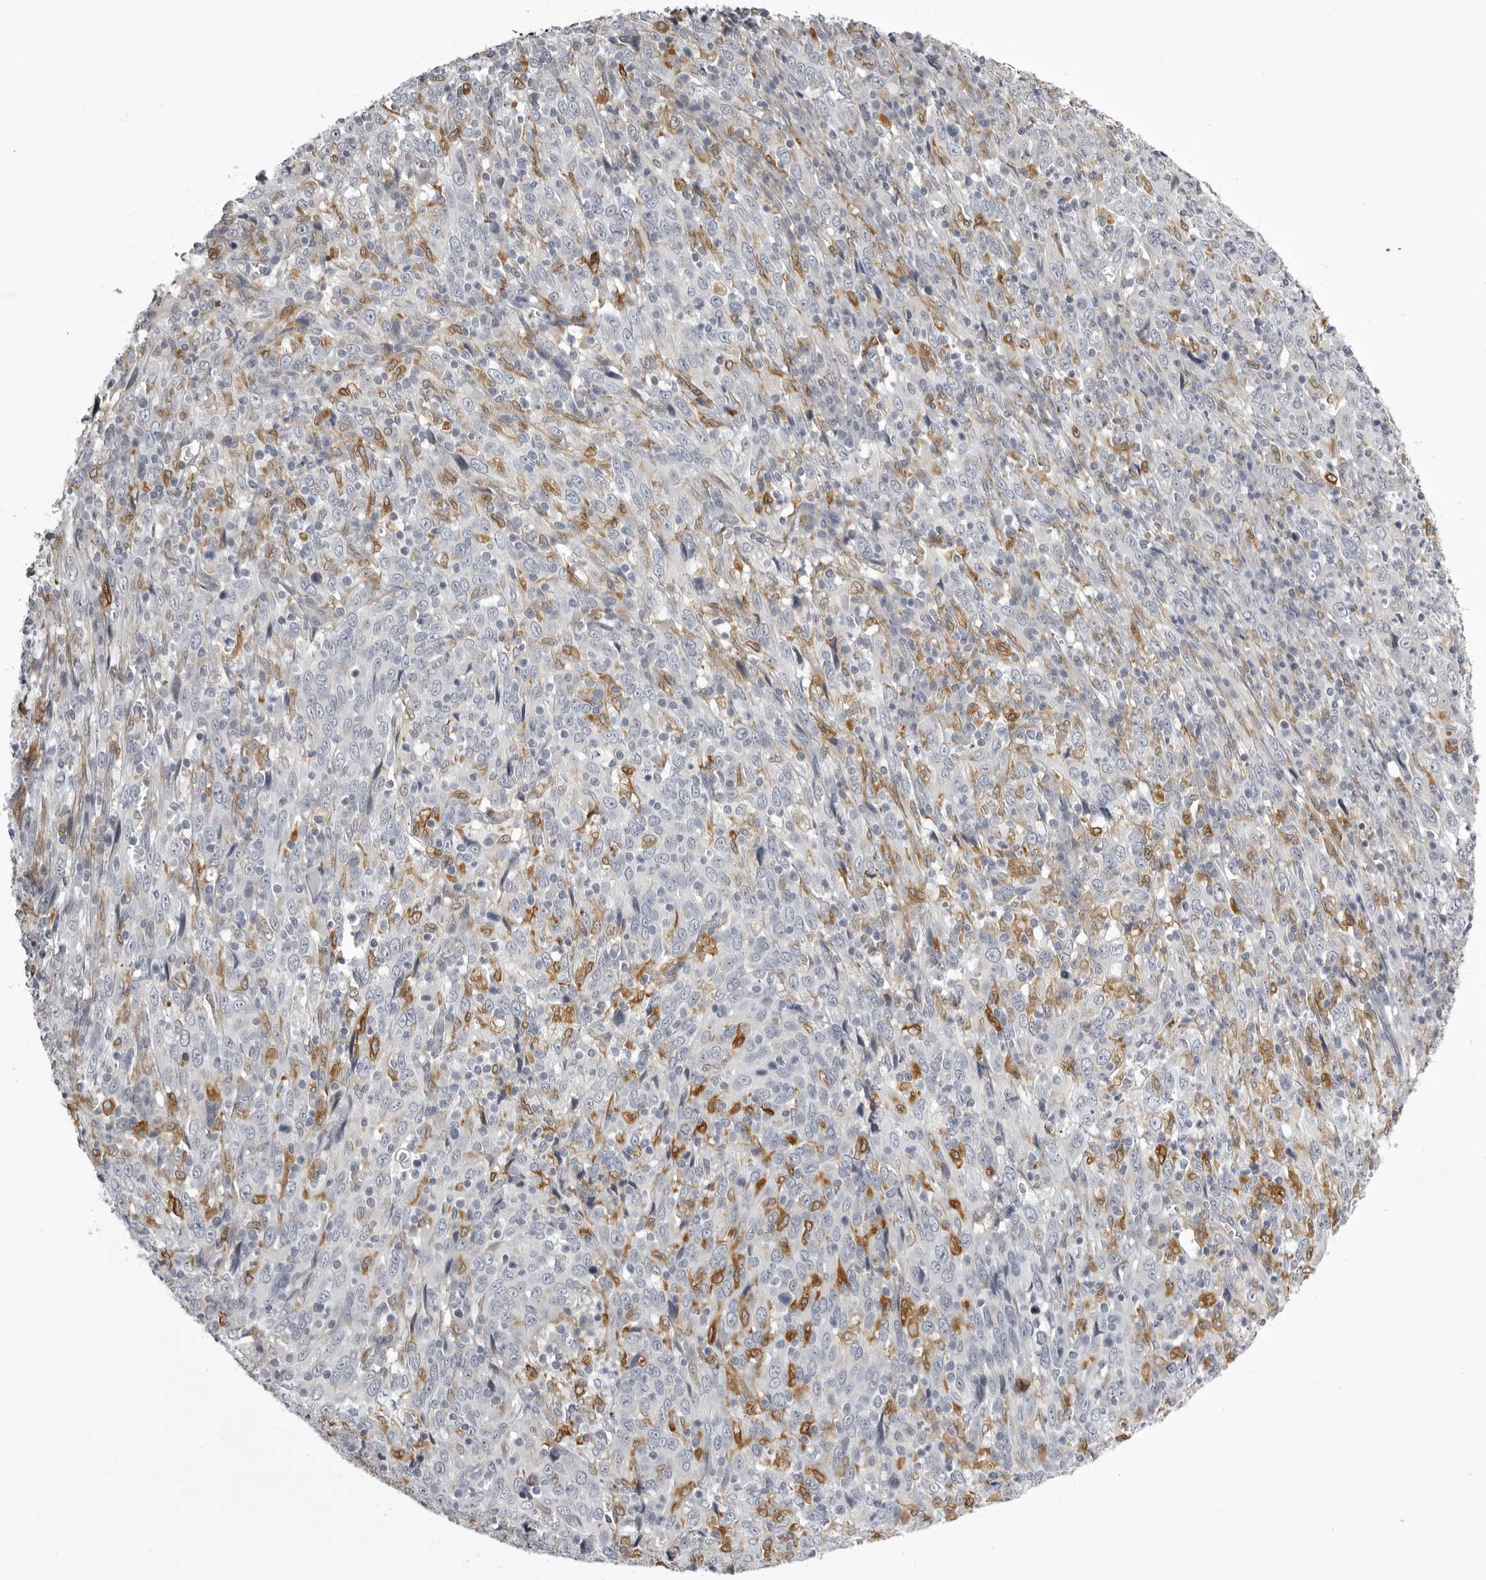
{"staining": {"intensity": "negative", "quantity": "none", "location": "none"}, "tissue": "cervical cancer", "cell_type": "Tumor cells", "image_type": "cancer", "snomed": [{"axis": "morphology", "description": "Squamous cell carcinoma, NOS"}, {"axis": "topography", "description": "Cervix"}], "caption": "Cervical cancer stained for a protein using immunohistochemistry (IHC) demonstrates no expression tumor cells.", "gene": "NCEH1", "patient": {"sex": "female", "age": 46}}